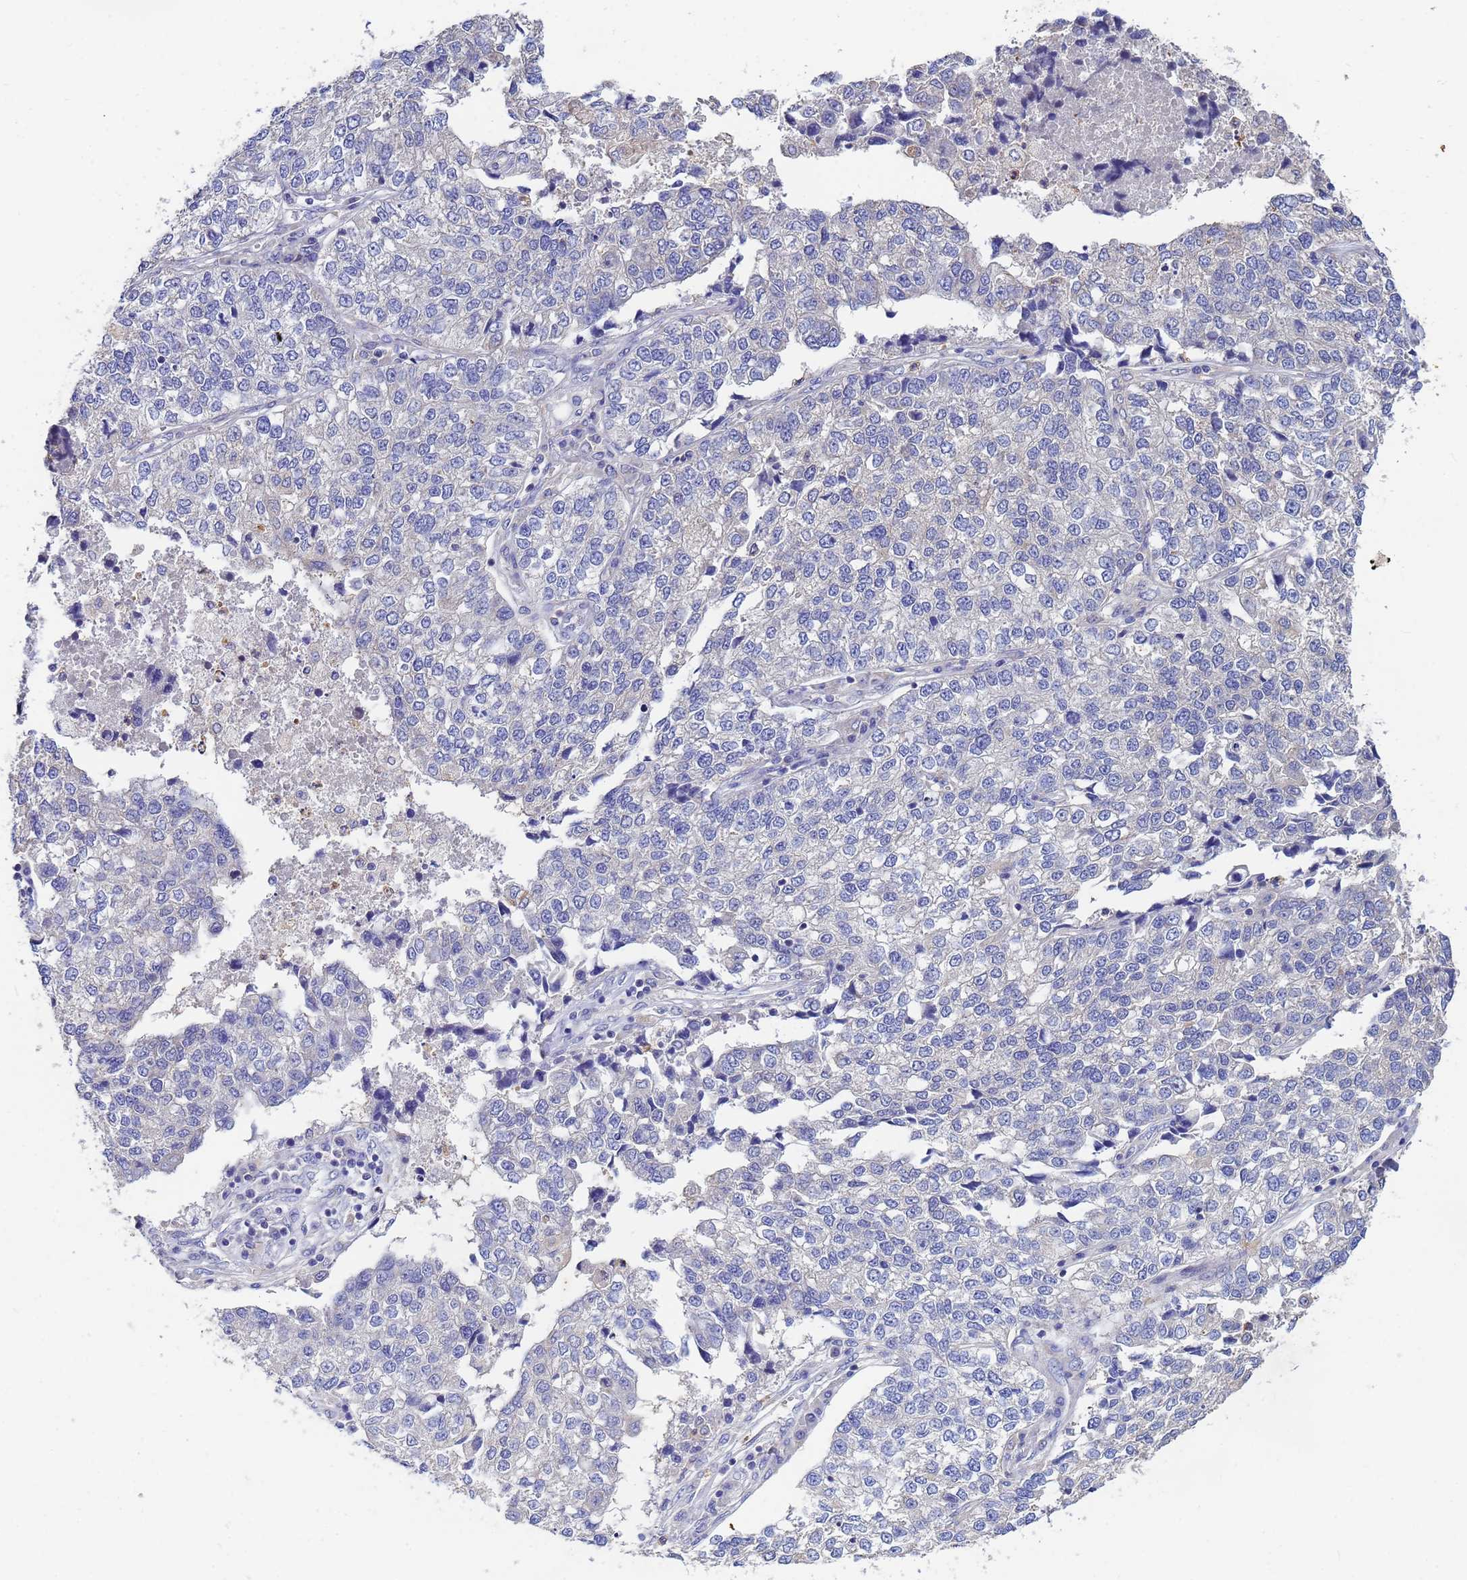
{"staining": {"intensity": "negative", "quantity": "none", "location": "none"}, "tissue": "lung cancer", "cell_type": "Tumor cells", "image_type": "cancer", "snomed": [{"axis": "morphology", "description": "Adenocarcinoma, NOS"}, {"axis": "topography", "description": "Lung"}], "caption": "DAB (3,3'-diaminobenzidine) immunohistochemical staining of human lung cancer (adenocarcinoma) reveals no significant positivity in tumor cells. (DAB (3,3'-diaminobenzidine) IHC visualized using brightfield microscopy, high magnification).", "gene": "TTLL11", "patient": {"sex": "male", "age": 49}}